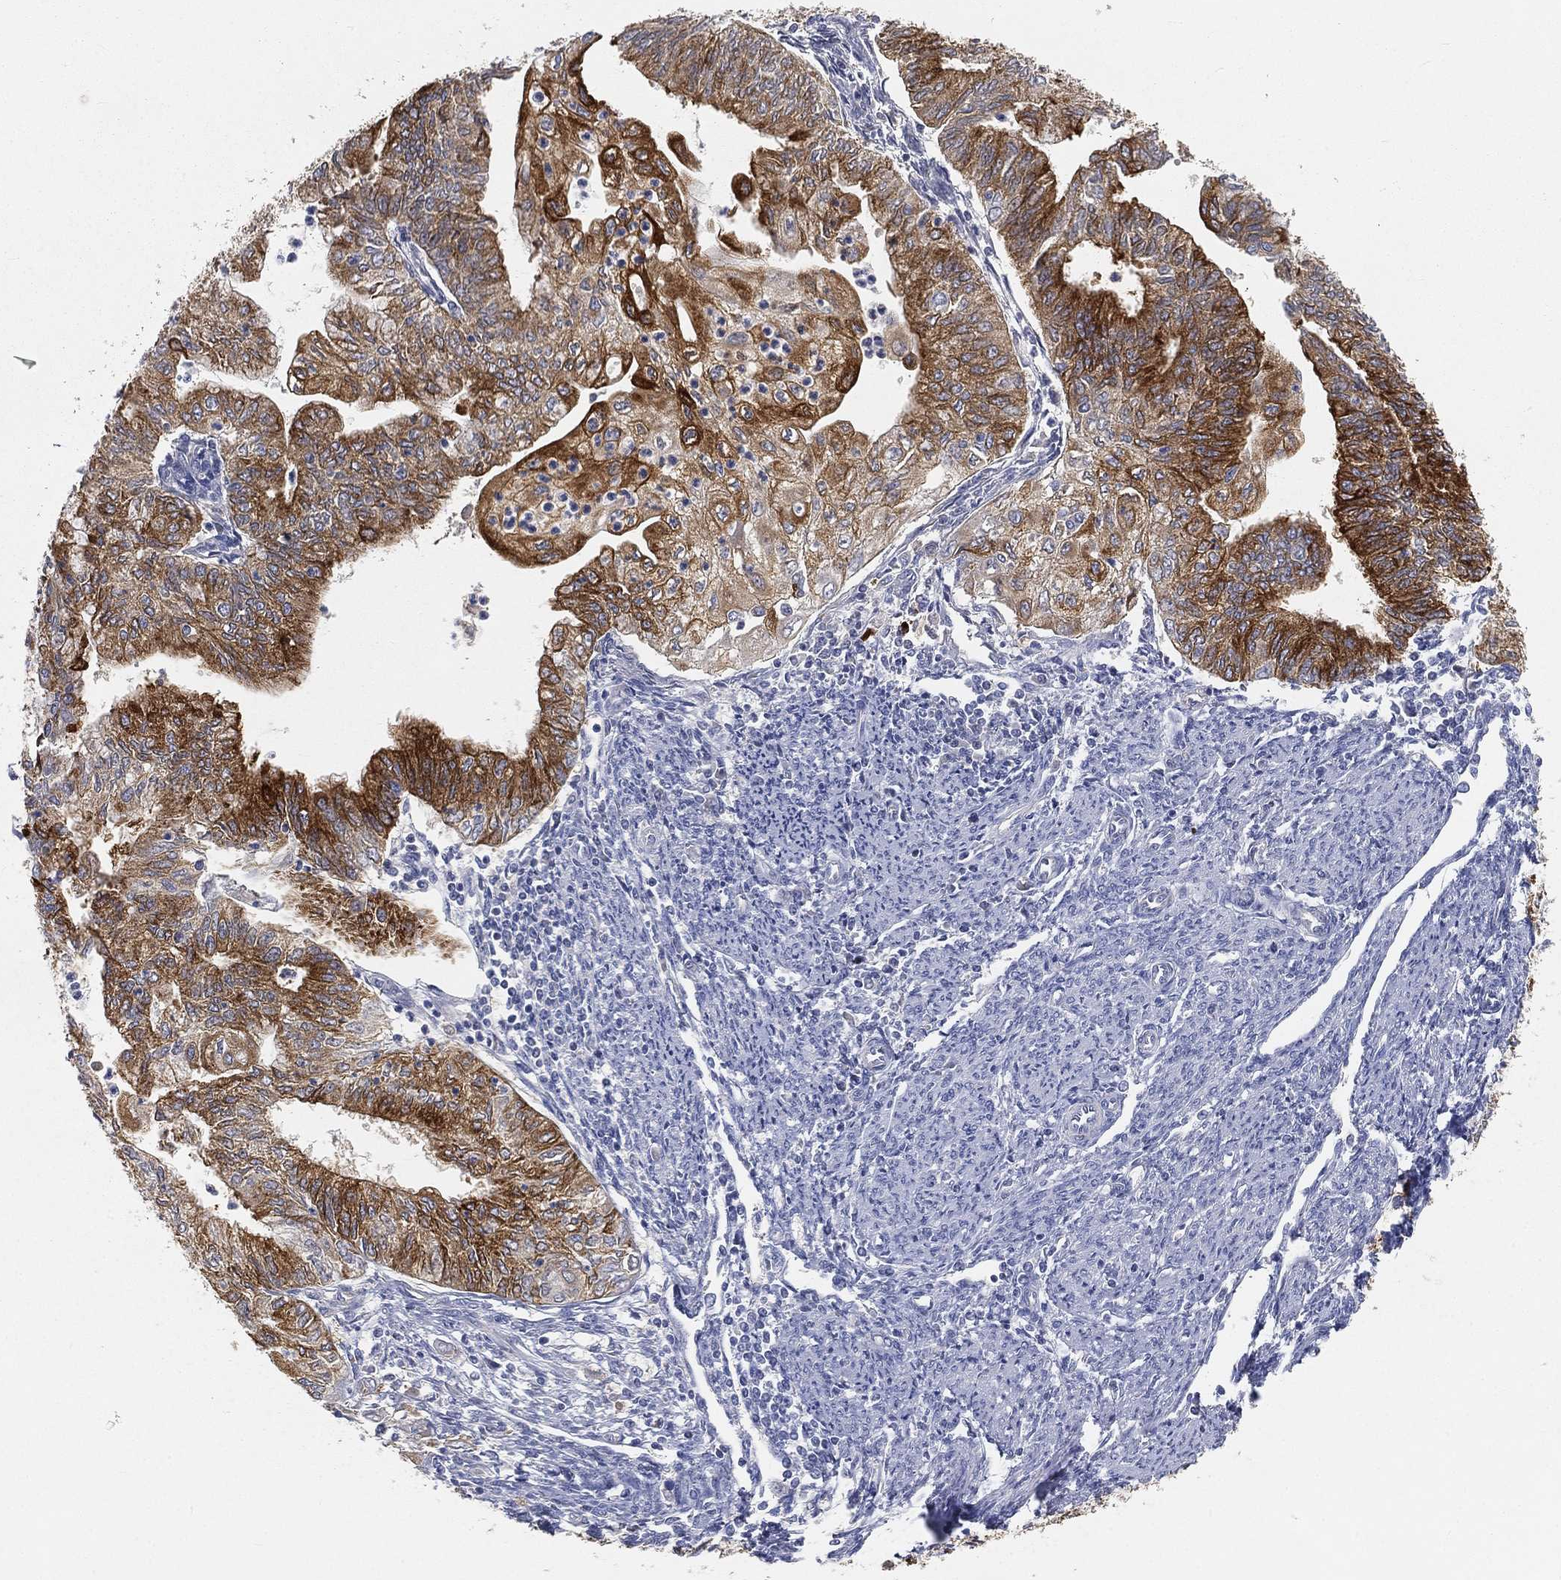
{"staining": {"intensity": "strong", "quantity": "25%-75%", "location": "cytoplasmic/membranous"}, "tissue": "endometrial cancer", "cell_type": "Tumor cells", "image_type": "cancer", "snomed": [{"axis": "morphology", "description": "Adenocarcinoma, NOS"}, {"axis": "topography", "description": "Endometrium"}], "caption": "High-power microscopy captured an immunohistochemistry (IHC) histopathology image of endometrial adenocarcinoma, revealing strong cytoplasmic/membranous staining in approximately 25%-75% of tumor cells.", "gene": "TMEM25", "patient": {"sex": "female", "age": 59}}